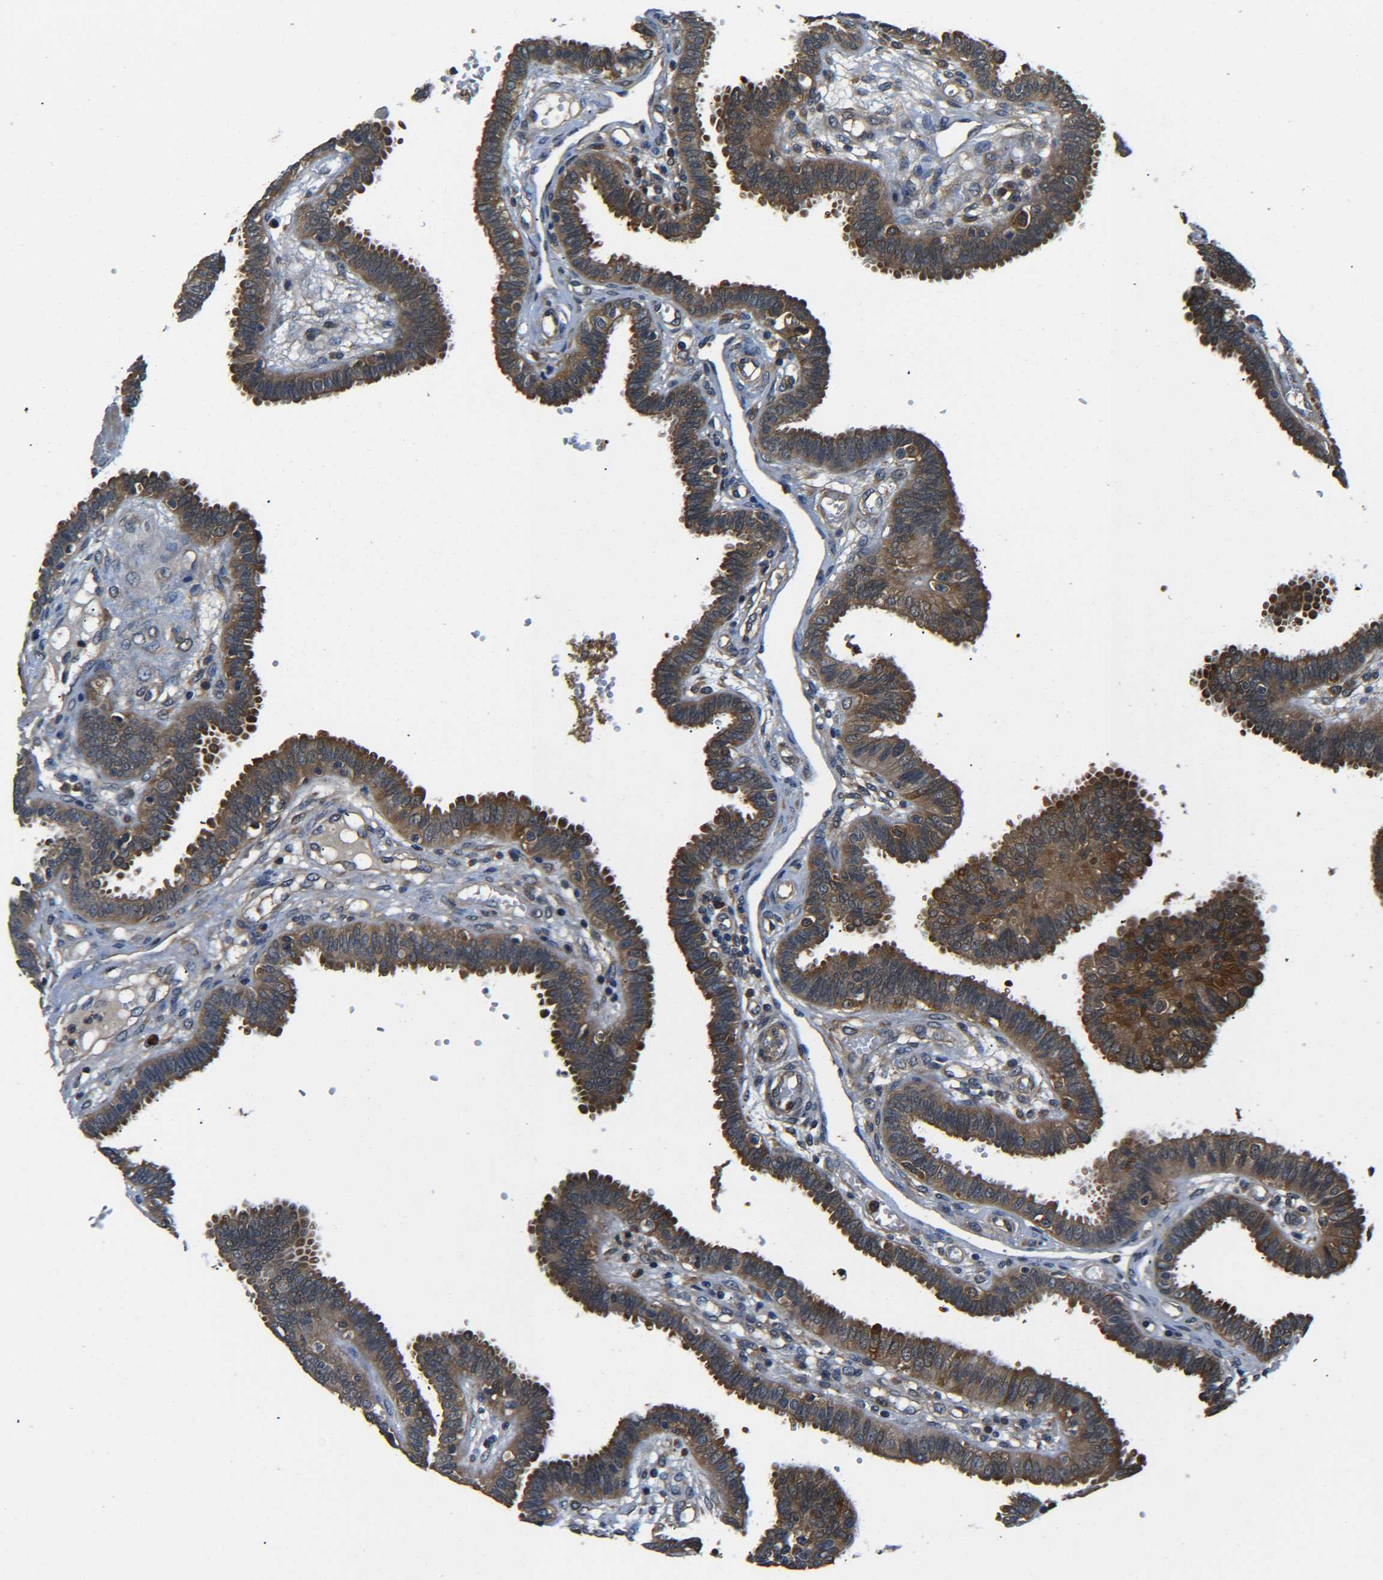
{"staining": {"intensity": "strong", "quantity": ">75%", "location": "cytoplasmic/membranous"}, "tissue": "fallopian tube", "cell_type": "Glandular cells", "image_type": "normal", "snomed": [{"axis": "morphology", "description": "Normal tissue, NOS"}, {"axis": "topography", "description": "Fallopian tube"}], "caption": "Unremarkable fallopian tube reveals strong cytoplasmic/membranous staining in about >75% of glandular cells, visualized by immunohistochemistry.", "gene": "PREB", "patient": {"sex": "female", "age": 32}}